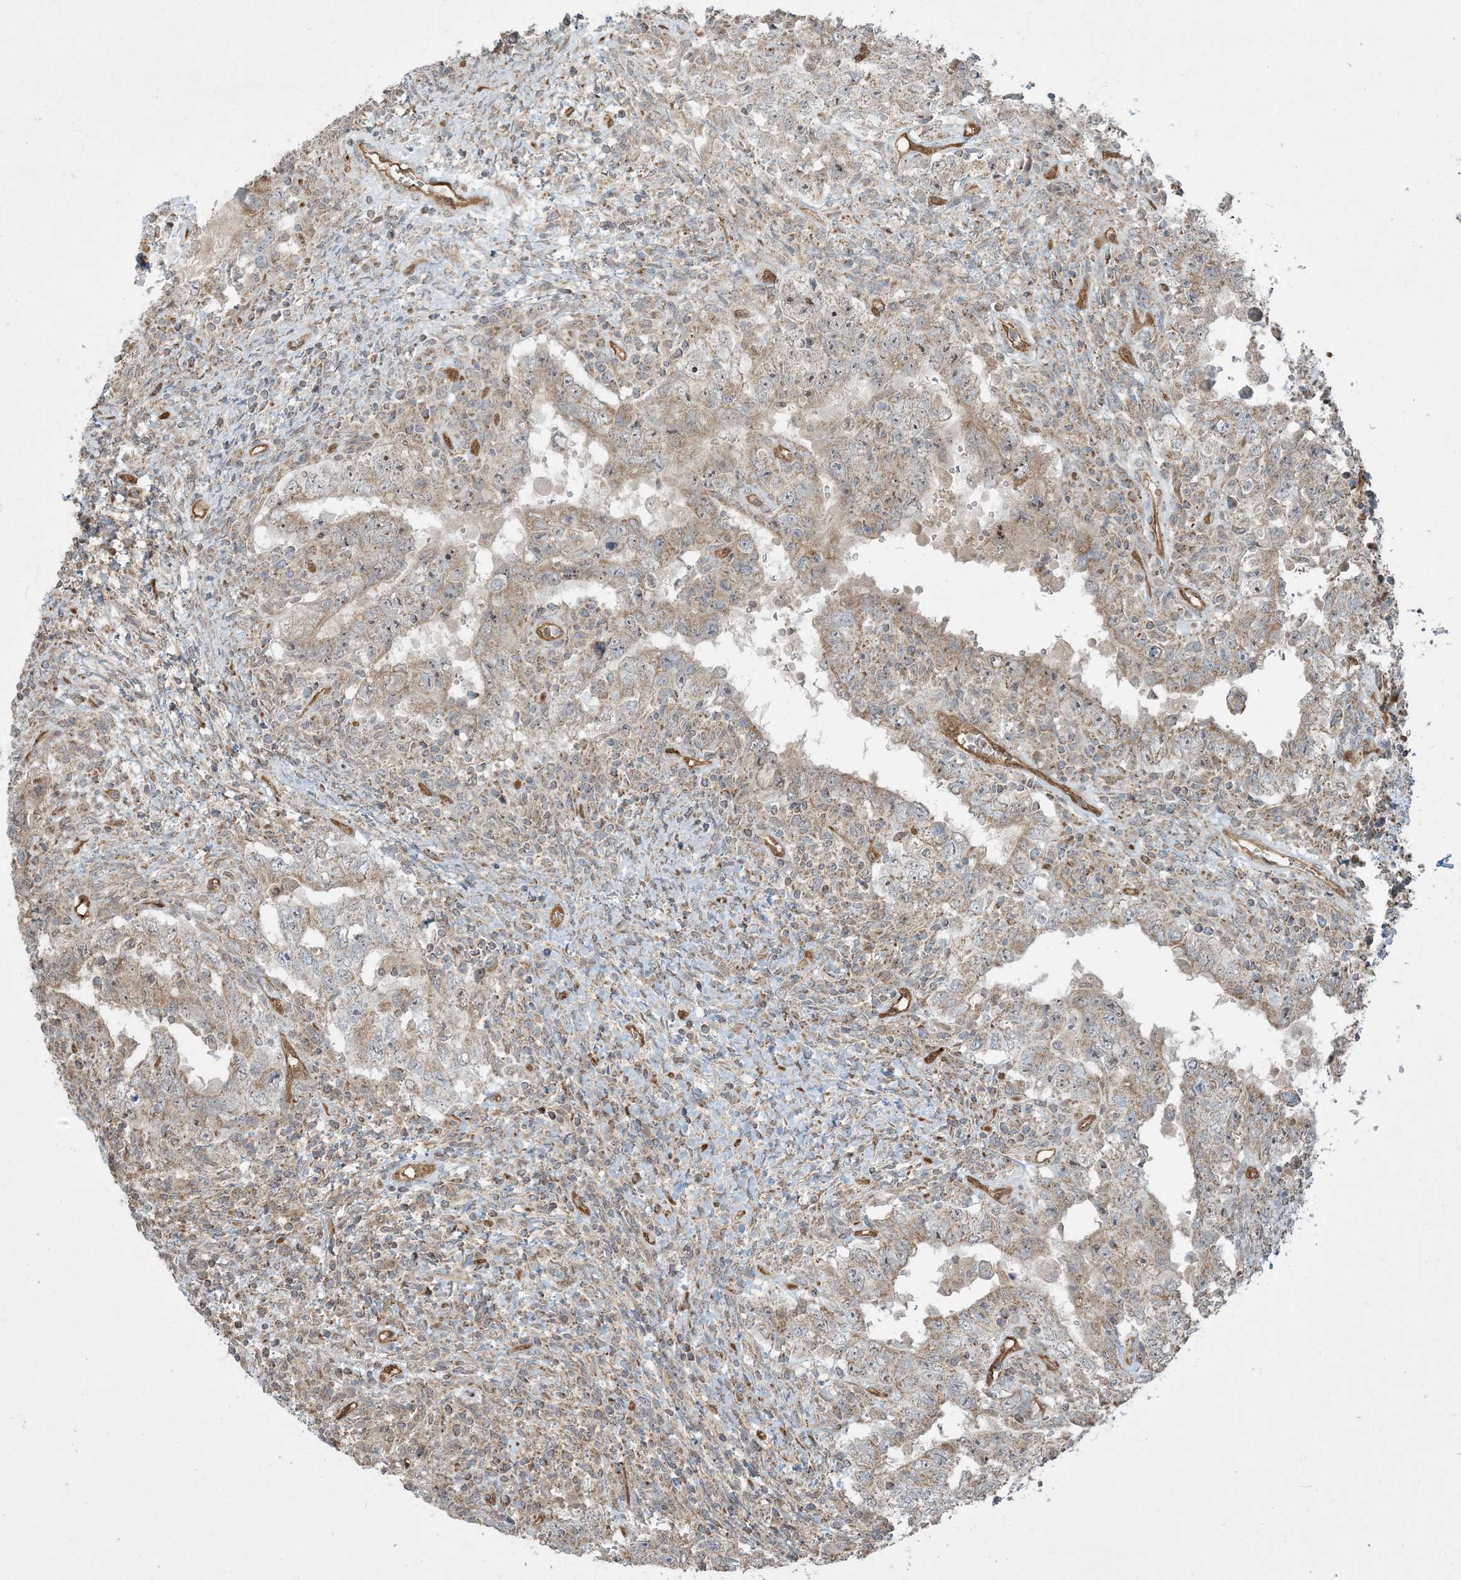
{"staining": {"intensity": "weak", "quantity": ">75%", "location": "cytoplasmic/membranous"}, "tissue": "testis cancer", "cell_type": "Tumor cells", "image_type": "cancer", "snomed": [{"axis": "morphology", "description": "Carcinoma, Embryonal, NOS"}, {"axis": "topography", "description": "Testis"}], "caption": "The image shows a brown stain indicating the presence of a protein in the cytoplasmic/membranous of tumor cells in testis cancer (embryonal carcinoma). (DAB IHC, brown staining for protein, blue staining for nuclei).", "gene": "PPM1F", "patient": {"sex": "male", "age": 26}}